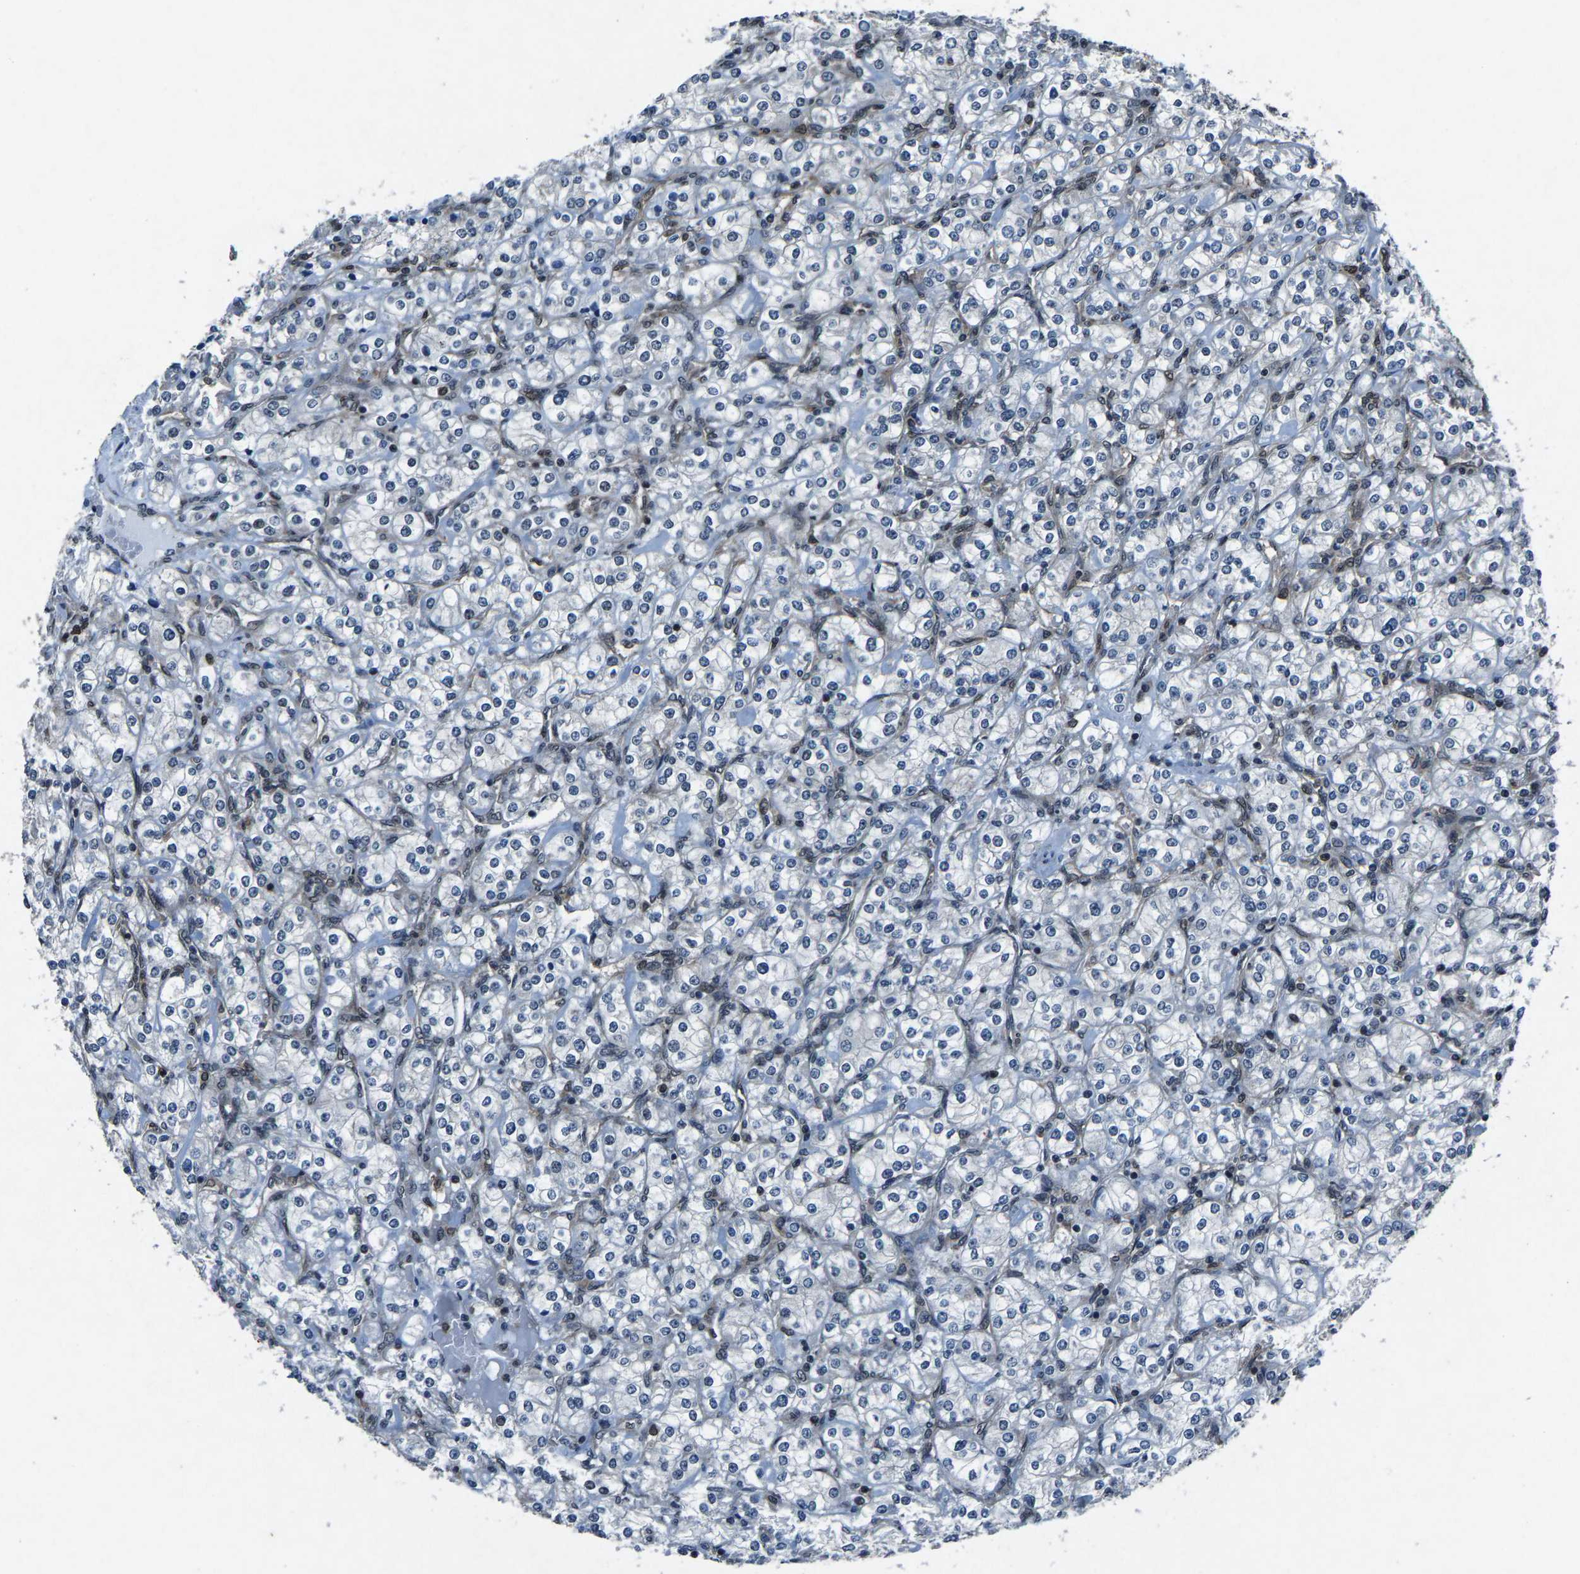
{"staining": {"intensity": "negative", "quantity": "none", "location": "none"}, "tissue": "renal cancer", "cell_type": "Tumor cells", "image_type": "cancer", "snomed": [{"axis": "morphology", "description": "Adenocarcinoma, NOS"}, {"axis": "topography", "description": "Kidney"}], "caption": "Human renal cancer stained for a protein using immunohistochemistry reveals no staining in tumor cells.", "gene": "ATXN3", "patient": {"sex": "male", "age": 77}}